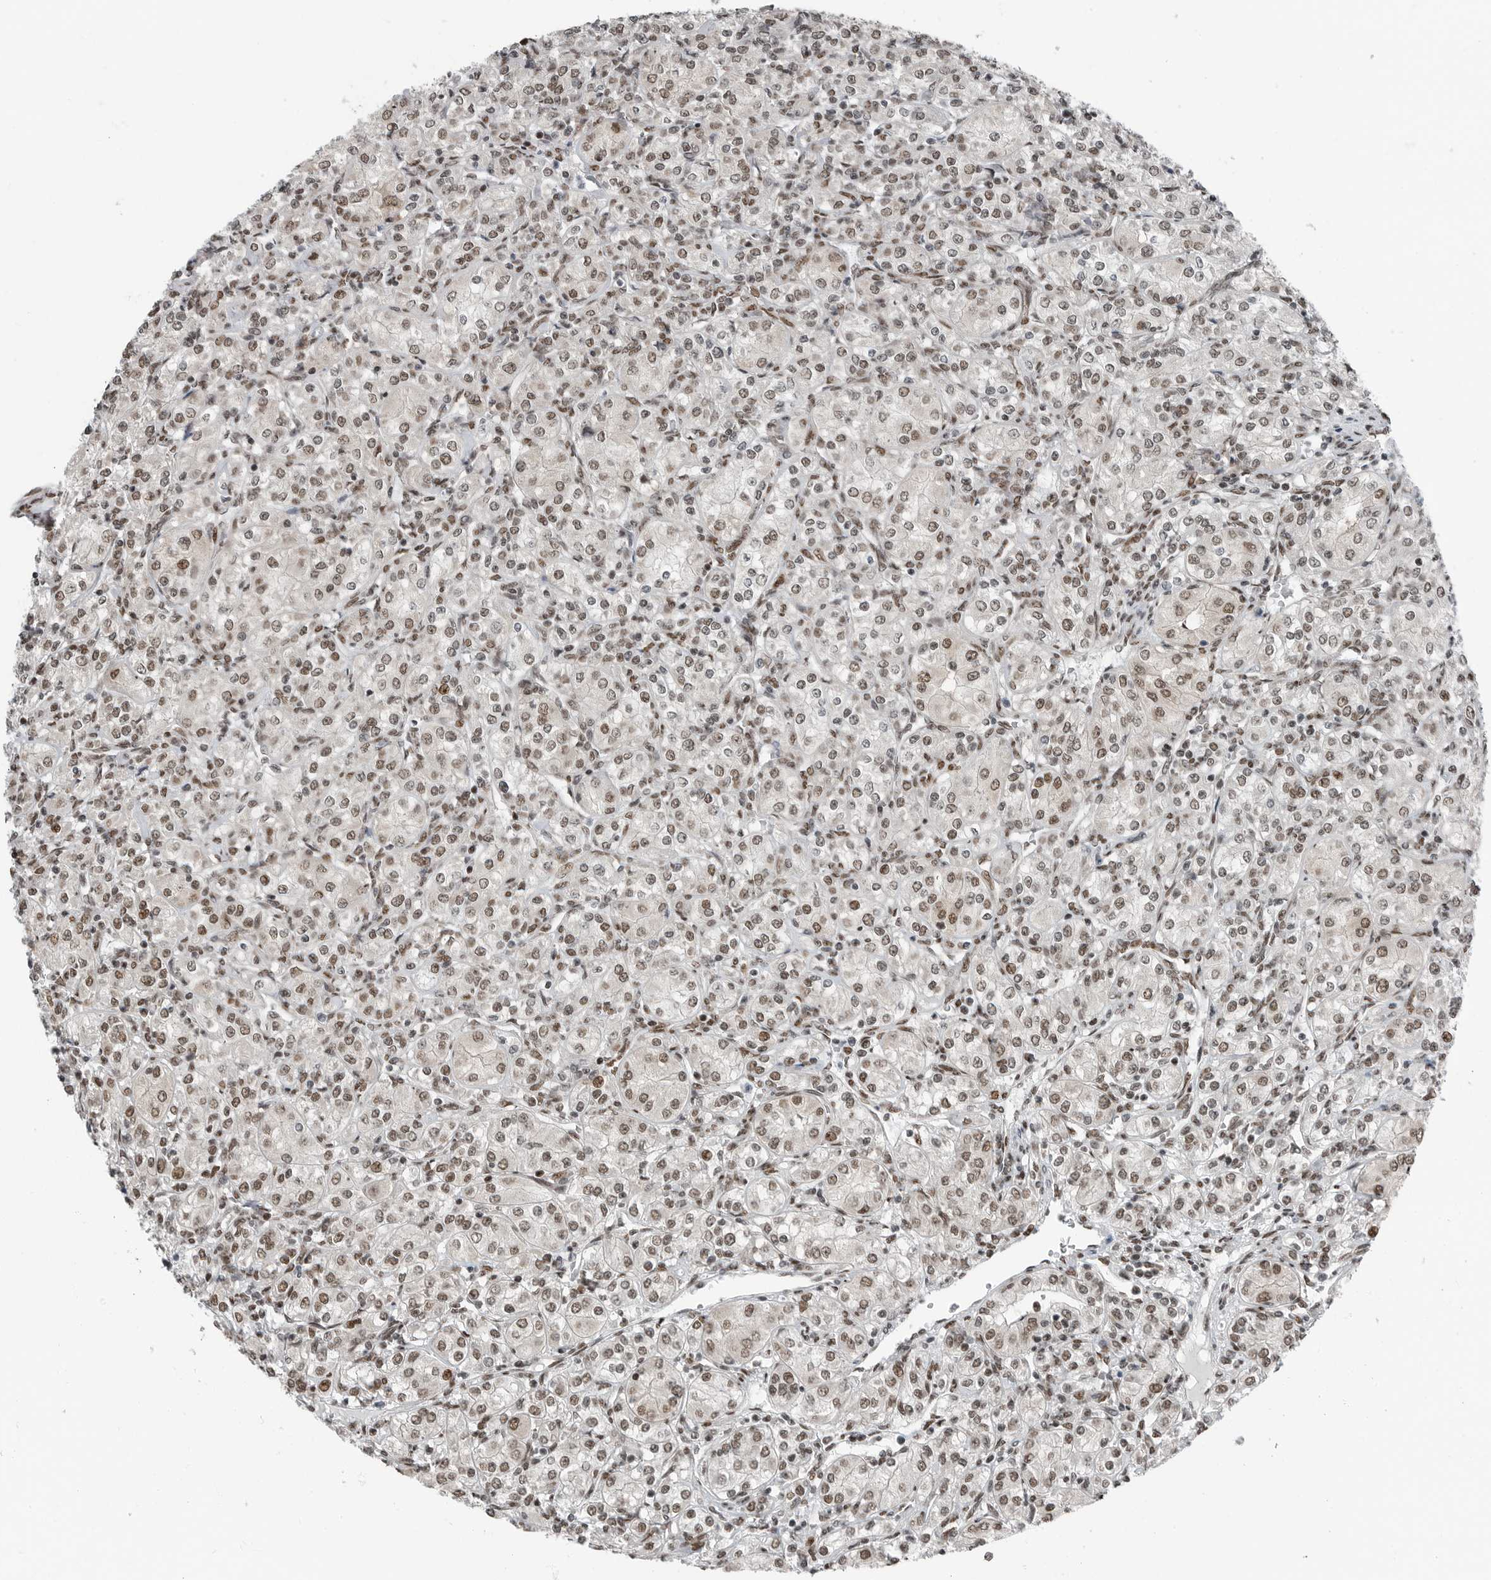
{"staining": {"intensity": "moderate", "quantity": ">75%", "location": "nuclear"}, "tissue": "renal cancer", "cell_type": "Tumor cells", "image_type": "cancer", "snomed": [{"axis": "morphology", "description": "Adenocarcinoma, NOS"}, {"axis": "topography", "description": "Kidney"}], "caption": "Immunohistochemical staining of human renal cancer (adenocarcinoma) reveals medium levels of moderate nuclear protein expression in about >75% of tumor cells.", "gene": "BLZF1", "patient": {"sex": "male", "age": 77}}